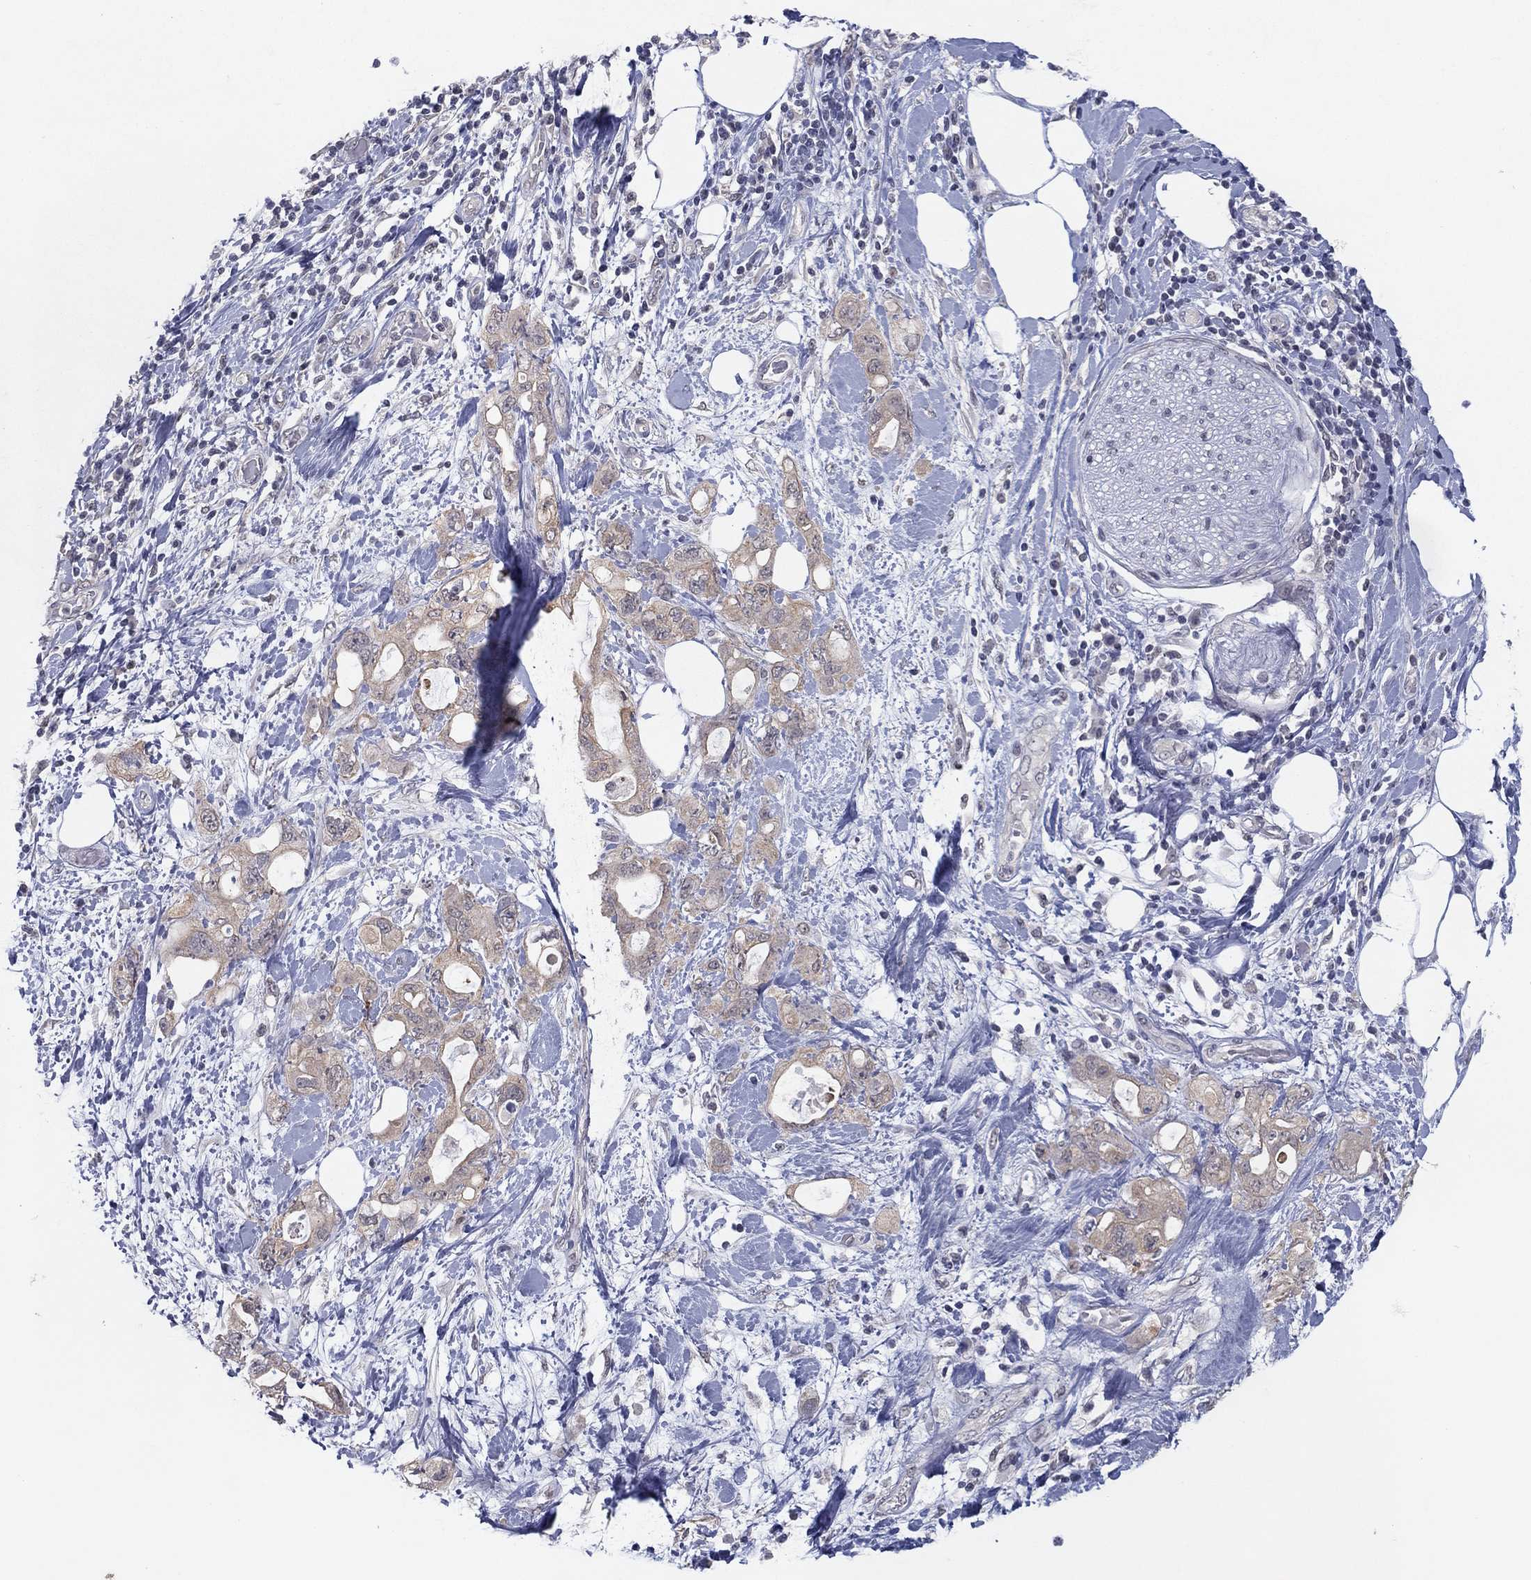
{"staining": {"intensity": "weak", "quantity": ">75%", "location": "cytoplasmic/membranous"}, "tissue": "pancreatic cancer", "cell_type": "Tumor cells", "image_type": "cancer", "snomed": [{"axis": "morphology", "description": "Adenocarcinoma, NOS"}, {"axis": "topography", "description": "Pancreas"}], "caption": "This is a photomicrograph of immunohistochemistry (IHC) staining of adenocarcinoma (pancreatic), which shows weak staining in the cytoplasmic/membranous of tumor cells.", "gene": "SLC22A2", "patient": {"sex": "female", "age": 56}}